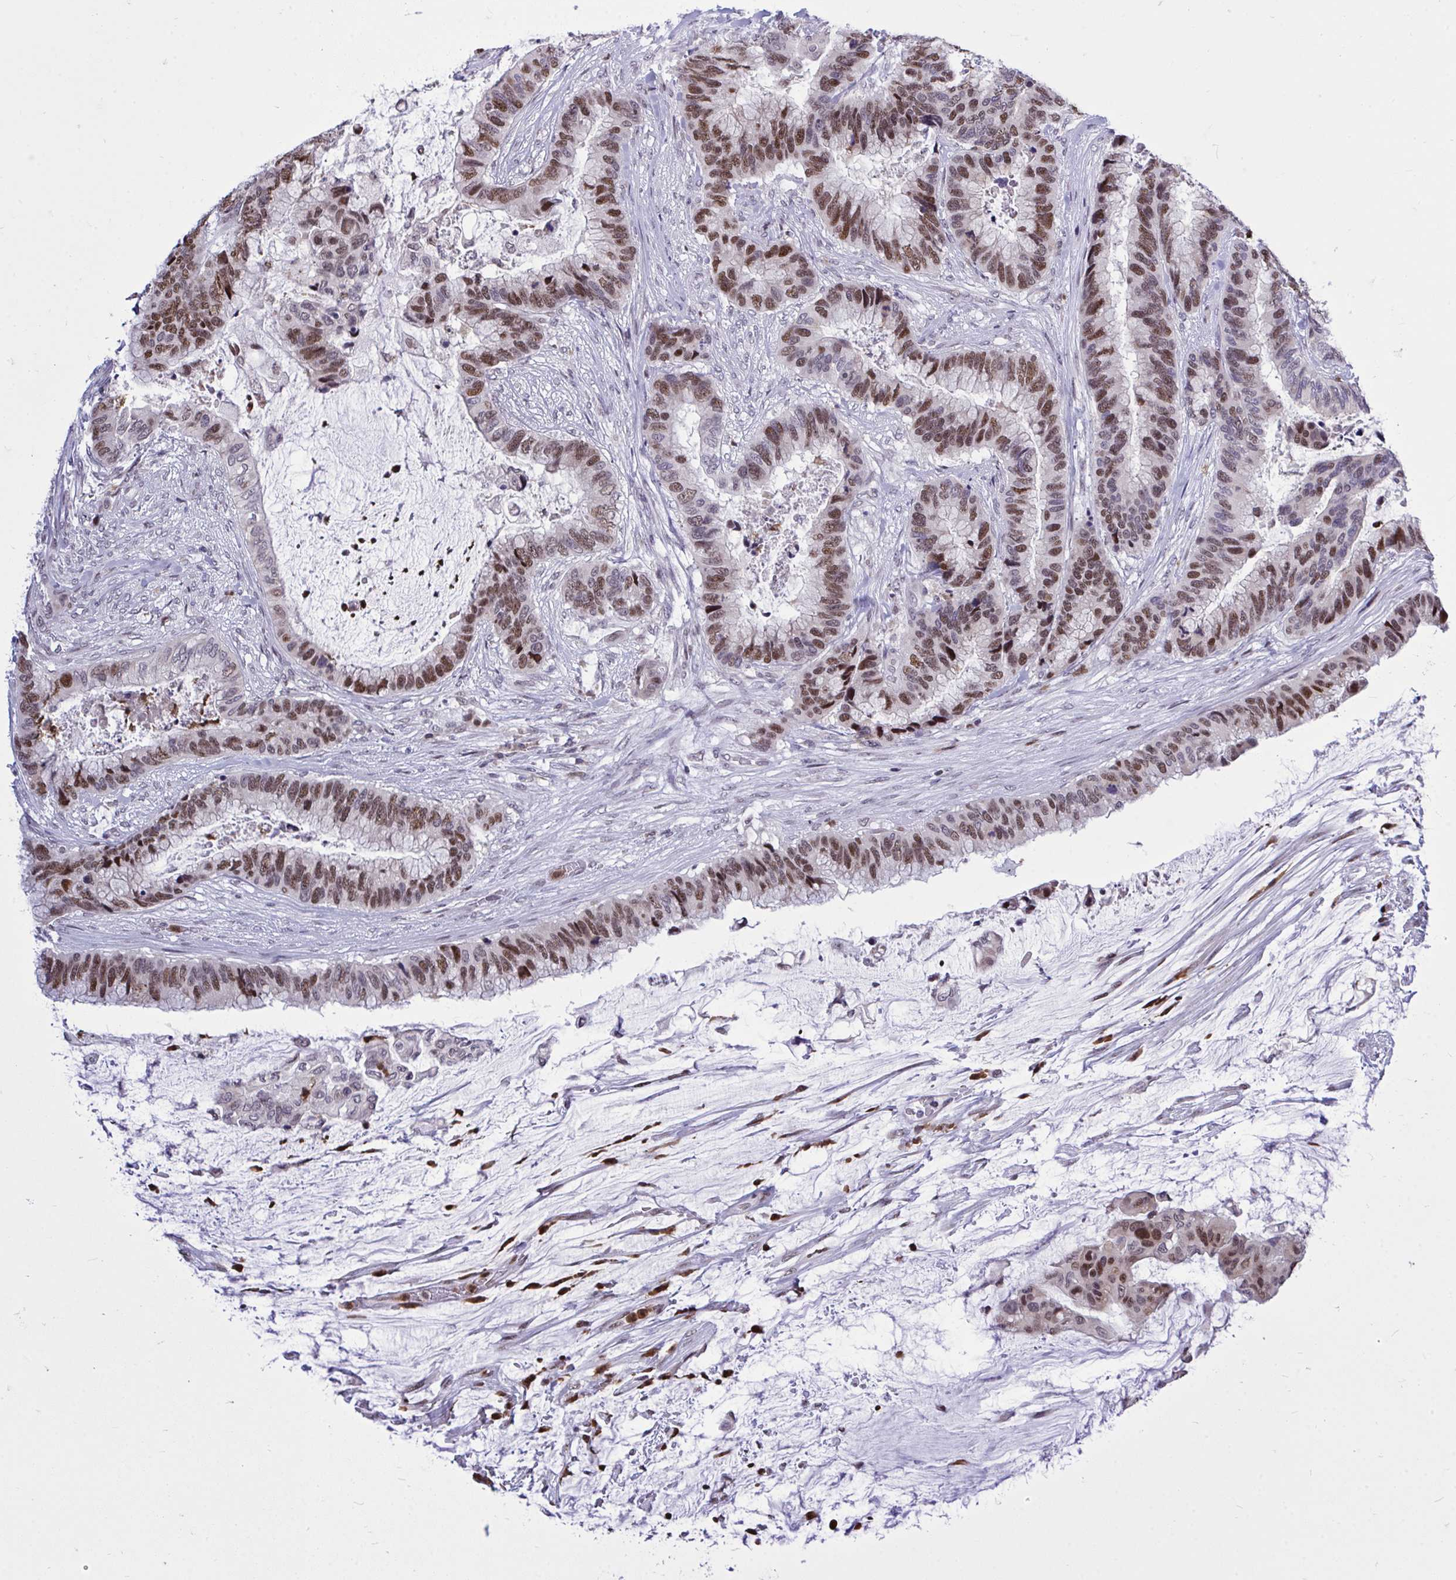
{"staining": {"intensity": "moderate", "quantity": ">75%", "location": "nuclear"}, "tissue": "colorectal cancer", "cell_type": "Tumor cells", "image_type": "cancer", "snomed": [{"axis": "morphology", "description": "Adenocarcinoma, NOS"}, {"axis": "topography", "description": "Rectum"}], "caption": "Human adenocarcinoma (colorectal) stained for a protein (brown) demonstrates moderate nuclear positive expression in about >75% of tumor cells.", "gene": "C1QL2", "patient": {"sex": "female", "age": 59}}